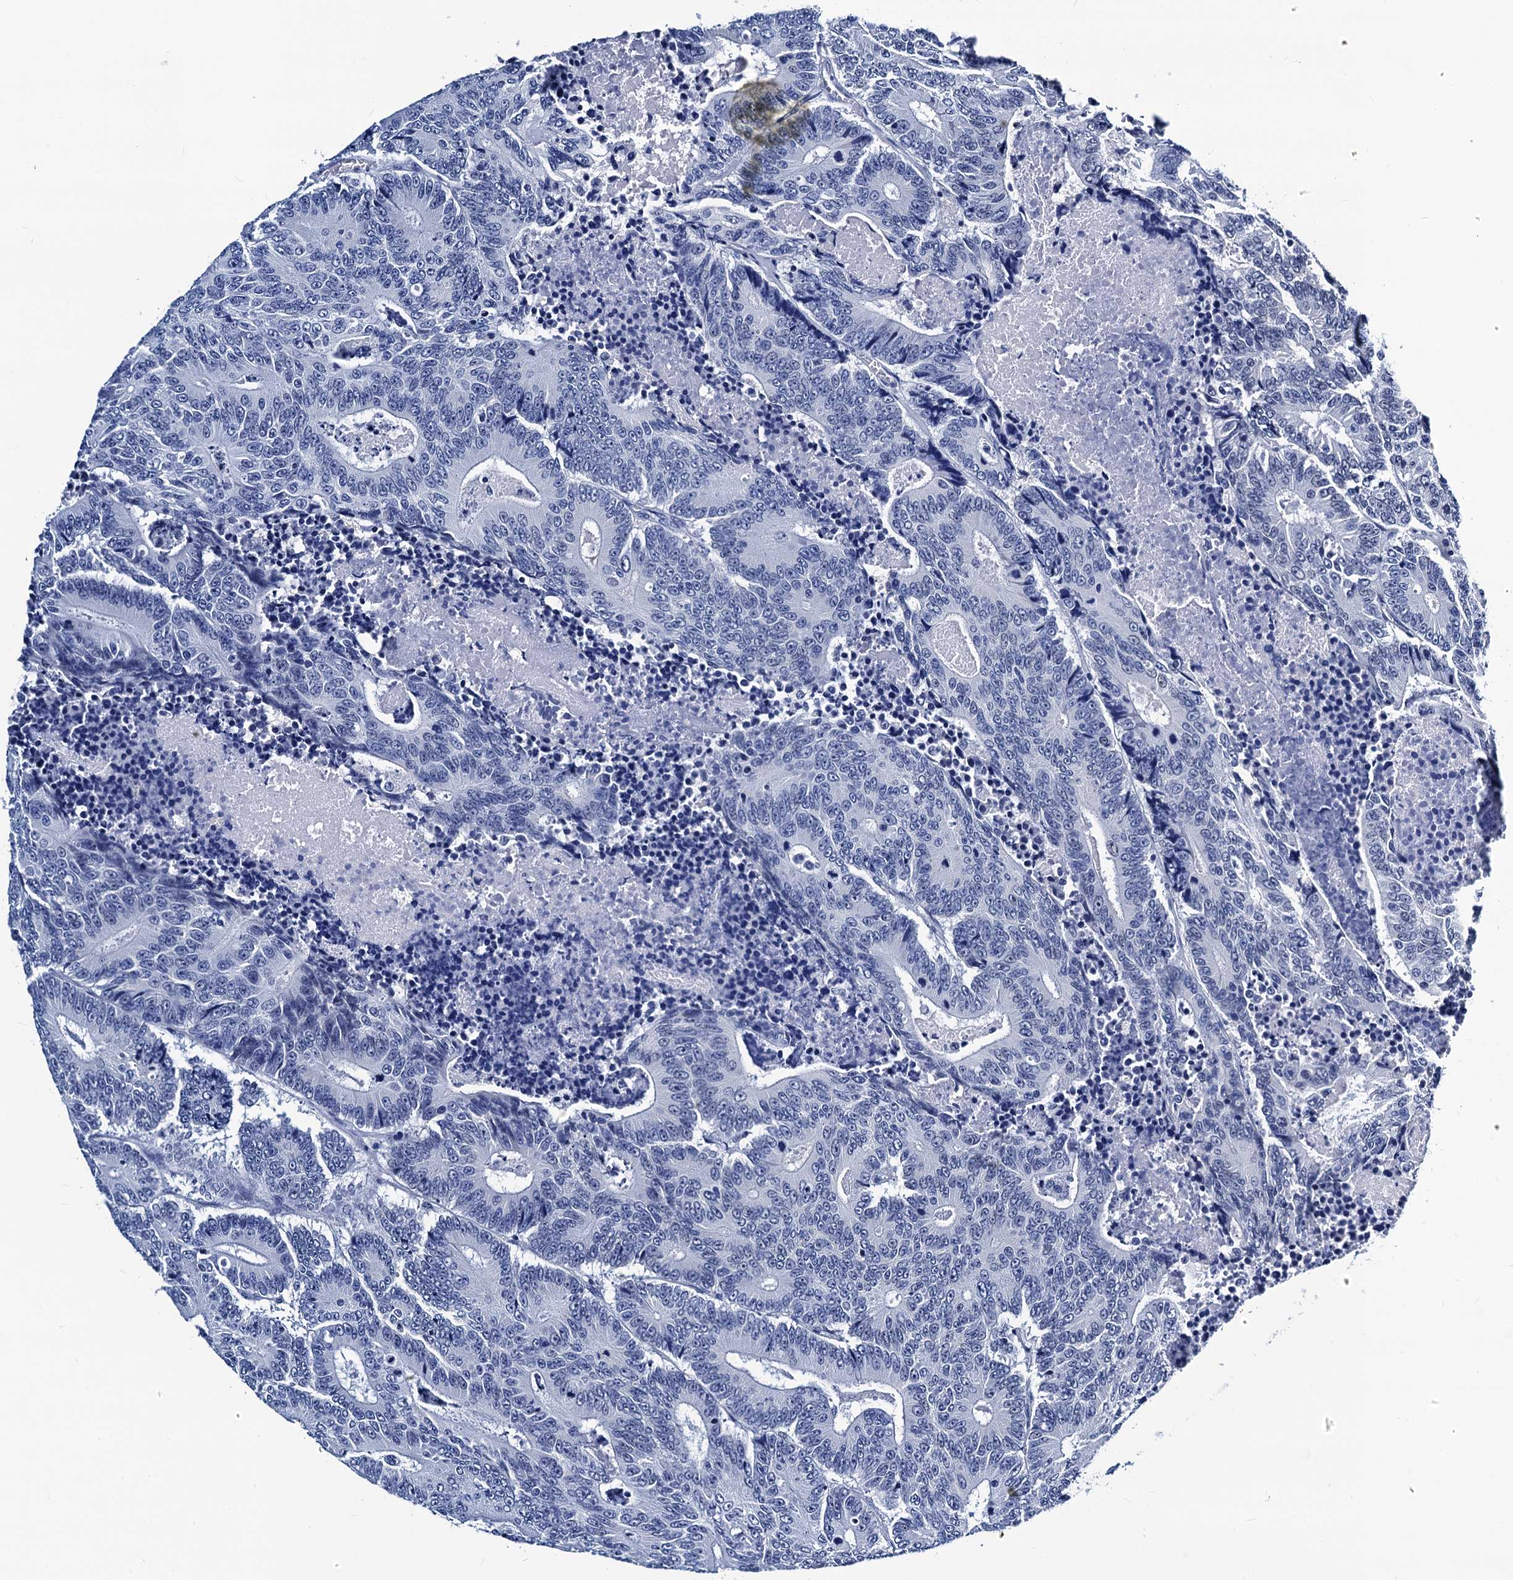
{"staining": {"intensity": "negative", "quantity": "none", "location": "none"}, "tissue": "colorectal cancer", "cell_type": "Tumor cells", "image_type": "cancer", "snomed": [{"axis": "morphology", "description": "Adenocarcinoma, NOS"}, {"axis": "topography", "description": "Colon"}], "caption": "IHC of human colorectal adenocarcinoma reveals no expression in tumor cells. (DAB (3,3'-diaminobenzidine) IHC, high magnification).", "gene": "LRRC30", "patient": {"sex": "male", "age": 83}}